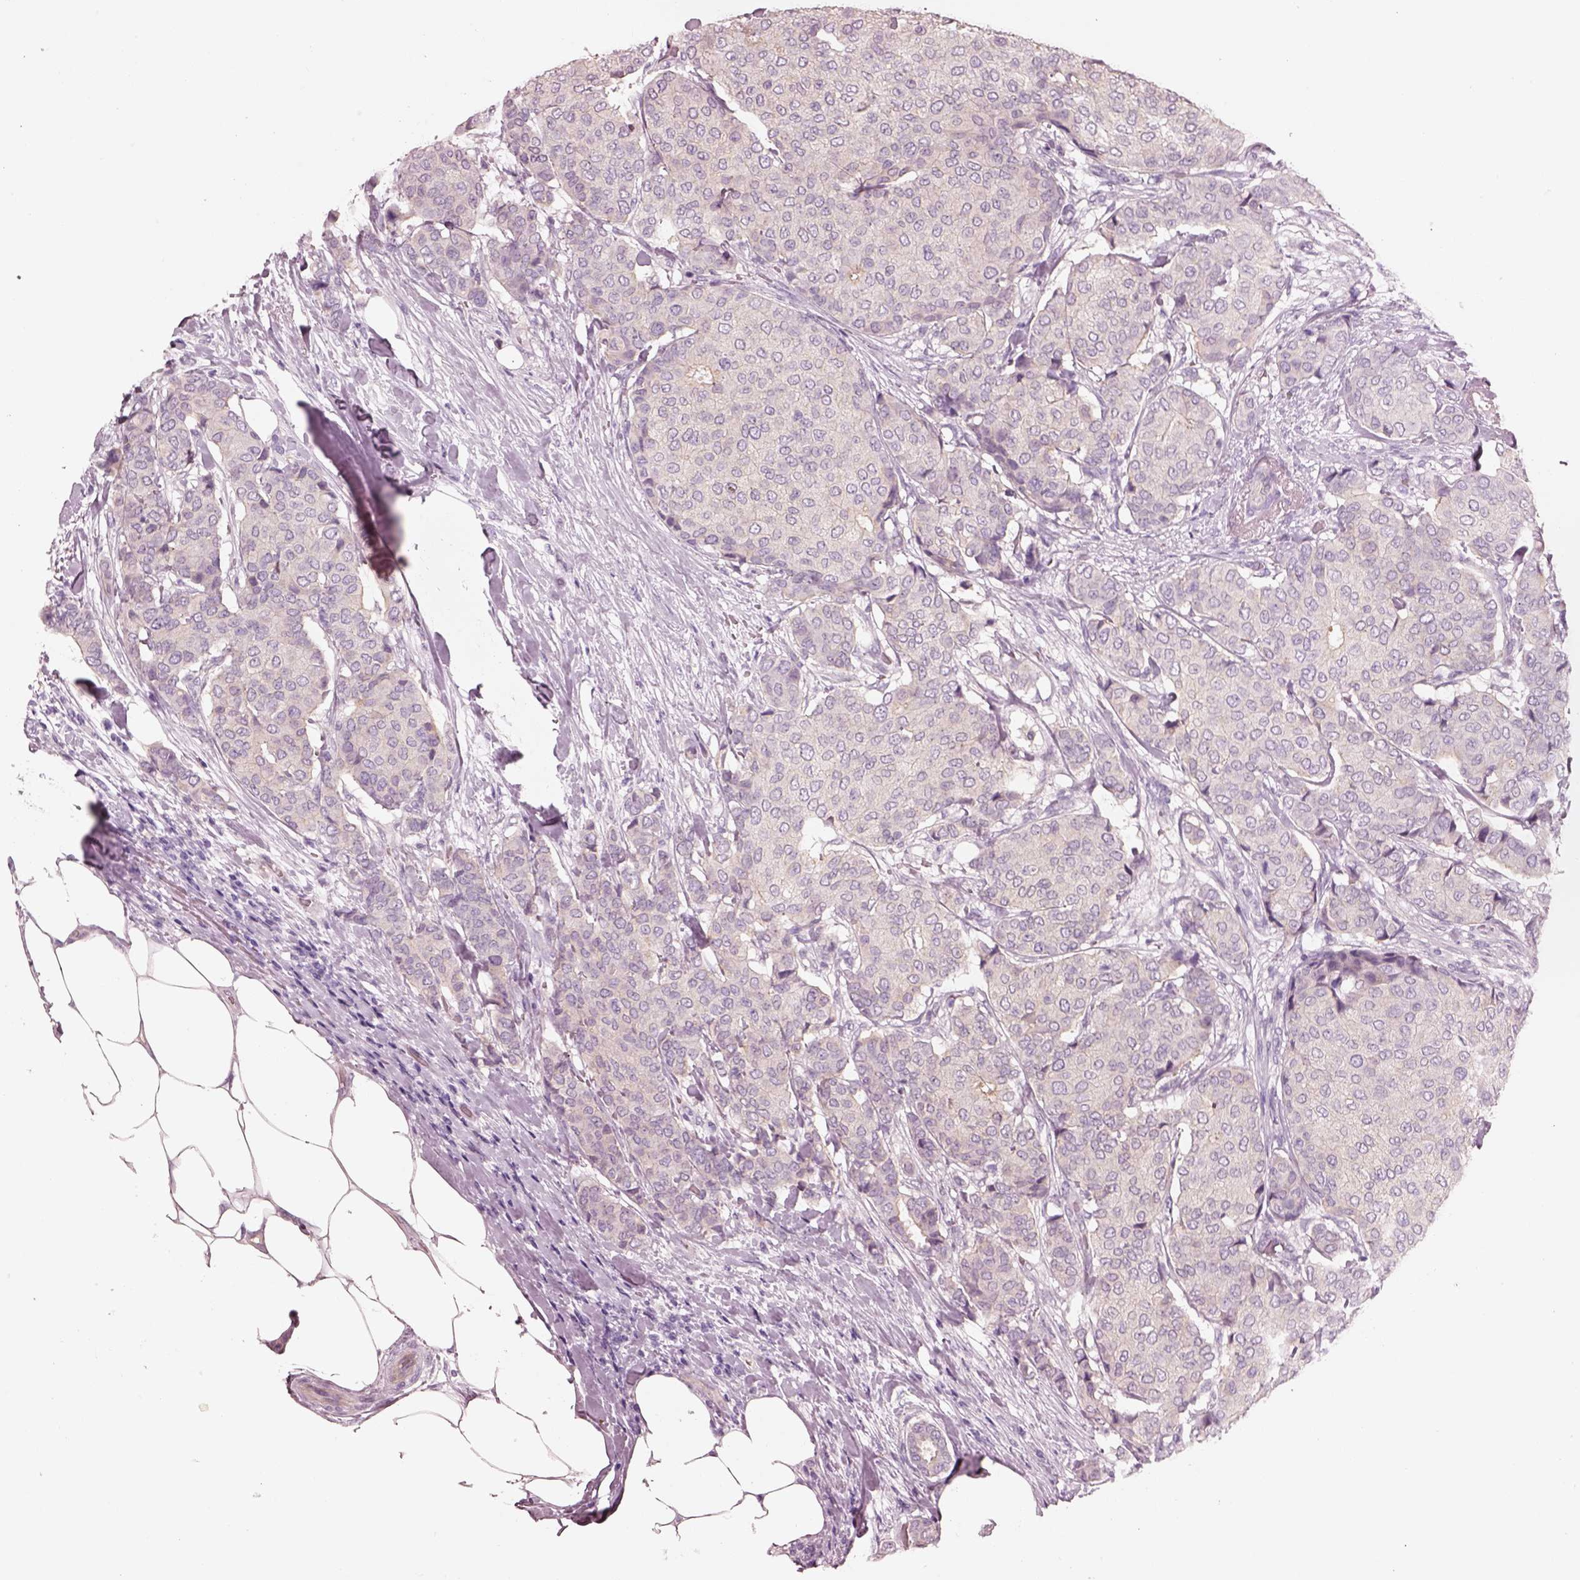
{"staining": {"intensity": "negative", "quantity": "none", "location": "none"}, "tissue": "breast cancer", "cell_type": "Tumor cells", "image_type": "cancer", "snomed": [{"axis": "morphology", "description": "Duct carcinoma"}, {"axis": "topography", "description": "Breast"}], "caption": "Tumor cells show no significant expression in breast cancer (infiltrating ductal carcinoma).", "gene": "IGLL1", "patient": {"sex": "female", "age": 75}}